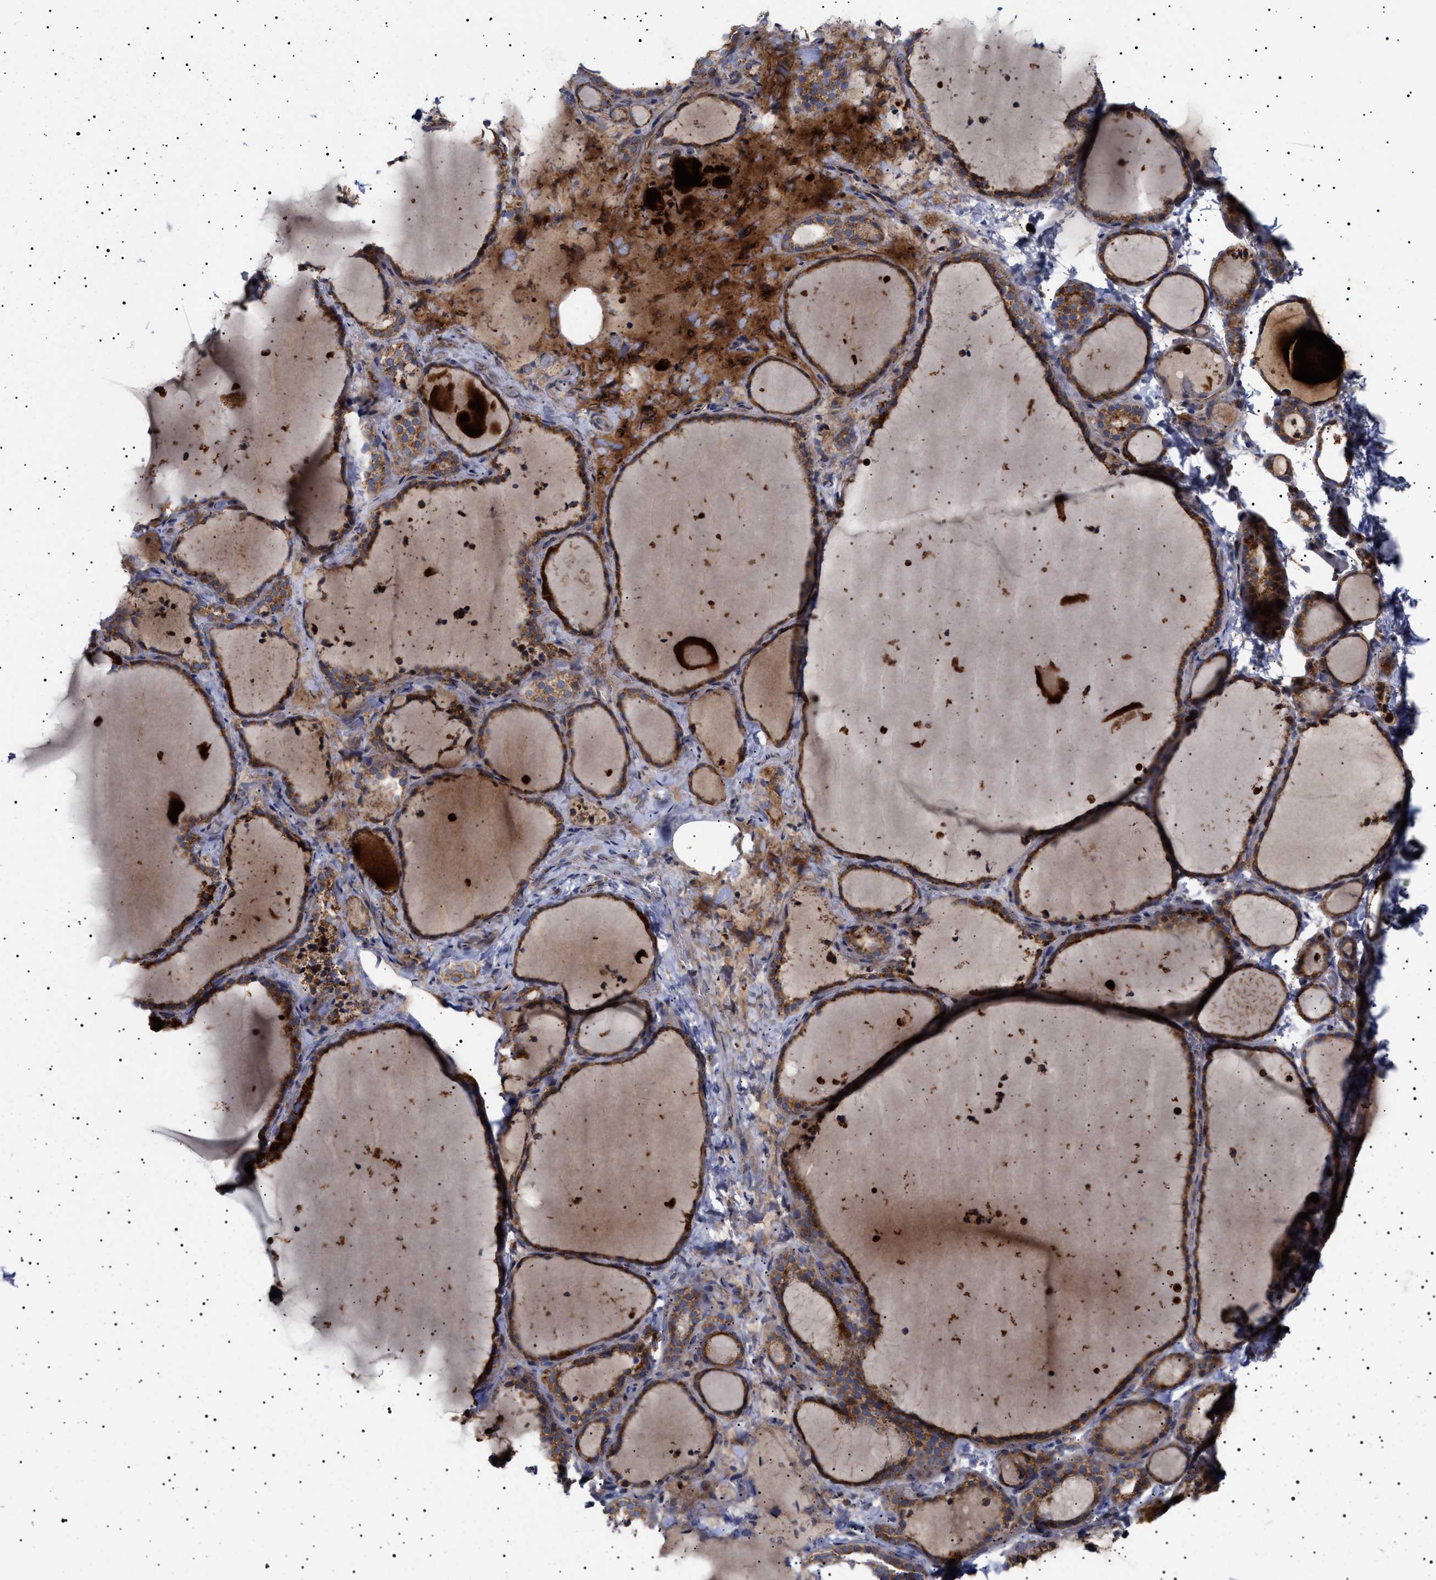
{"staining": {"intensity": "moderate", "quantity": ">75%", "location": "cytoplasmic/membranous"}, "tissue": "thyroid gland", "cell_type": "Glandular cells", "image_type": "normal", "snomed": [{"axis": "morphology", "description": "Normal tissue, NOS"}, {"axis": "topography", "description": "Thyroid gland"}], "caption": "Human thyroid gland stained for a protein (brown) shows moderate cytoplasmic/membranous positive staining in about >75% of glandular cells.", "gene": "MRPL10", "patient": {"sex": "female", "age": 22}}